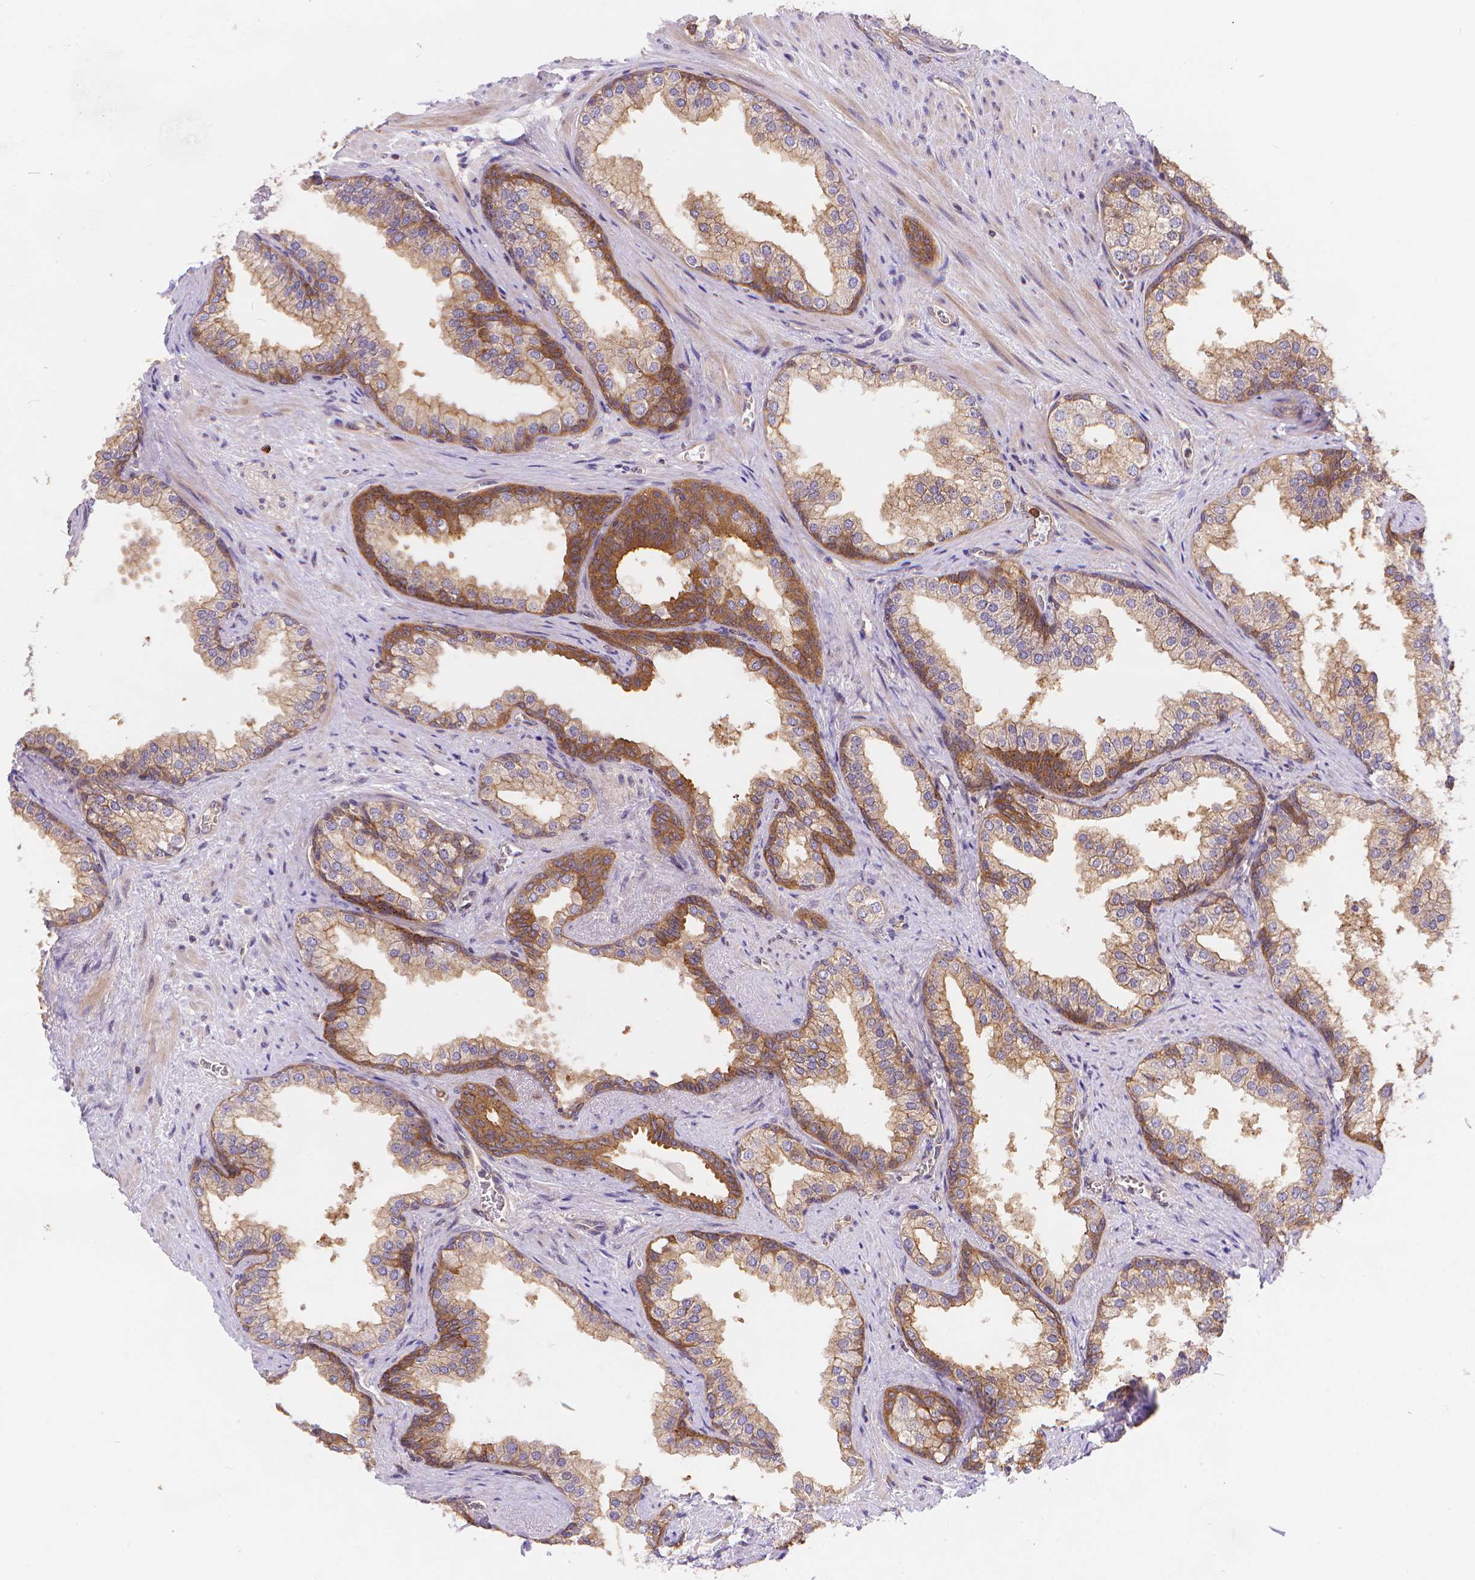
{"staining": {"intensity": "moderate", "quantity": "25%-75%", "location": "cytoplasmic/membranous"}, "tissue": "prostate", "cell_type": "Glandular cells", "image_type": "normal", "snomed": [{"axis": "morphology", "description": "Normal tissue, NOS"}, {"axis": "topography", "description": "Prostate"}], "caption": "Prostate stained with immunohistochemistry demonstrates moderate cytoplasmic/membranous expression in approximately 25%-75% of glandular cells.", "gene": "ARAP1", "patient": {"sex": "male", "age": 79}}